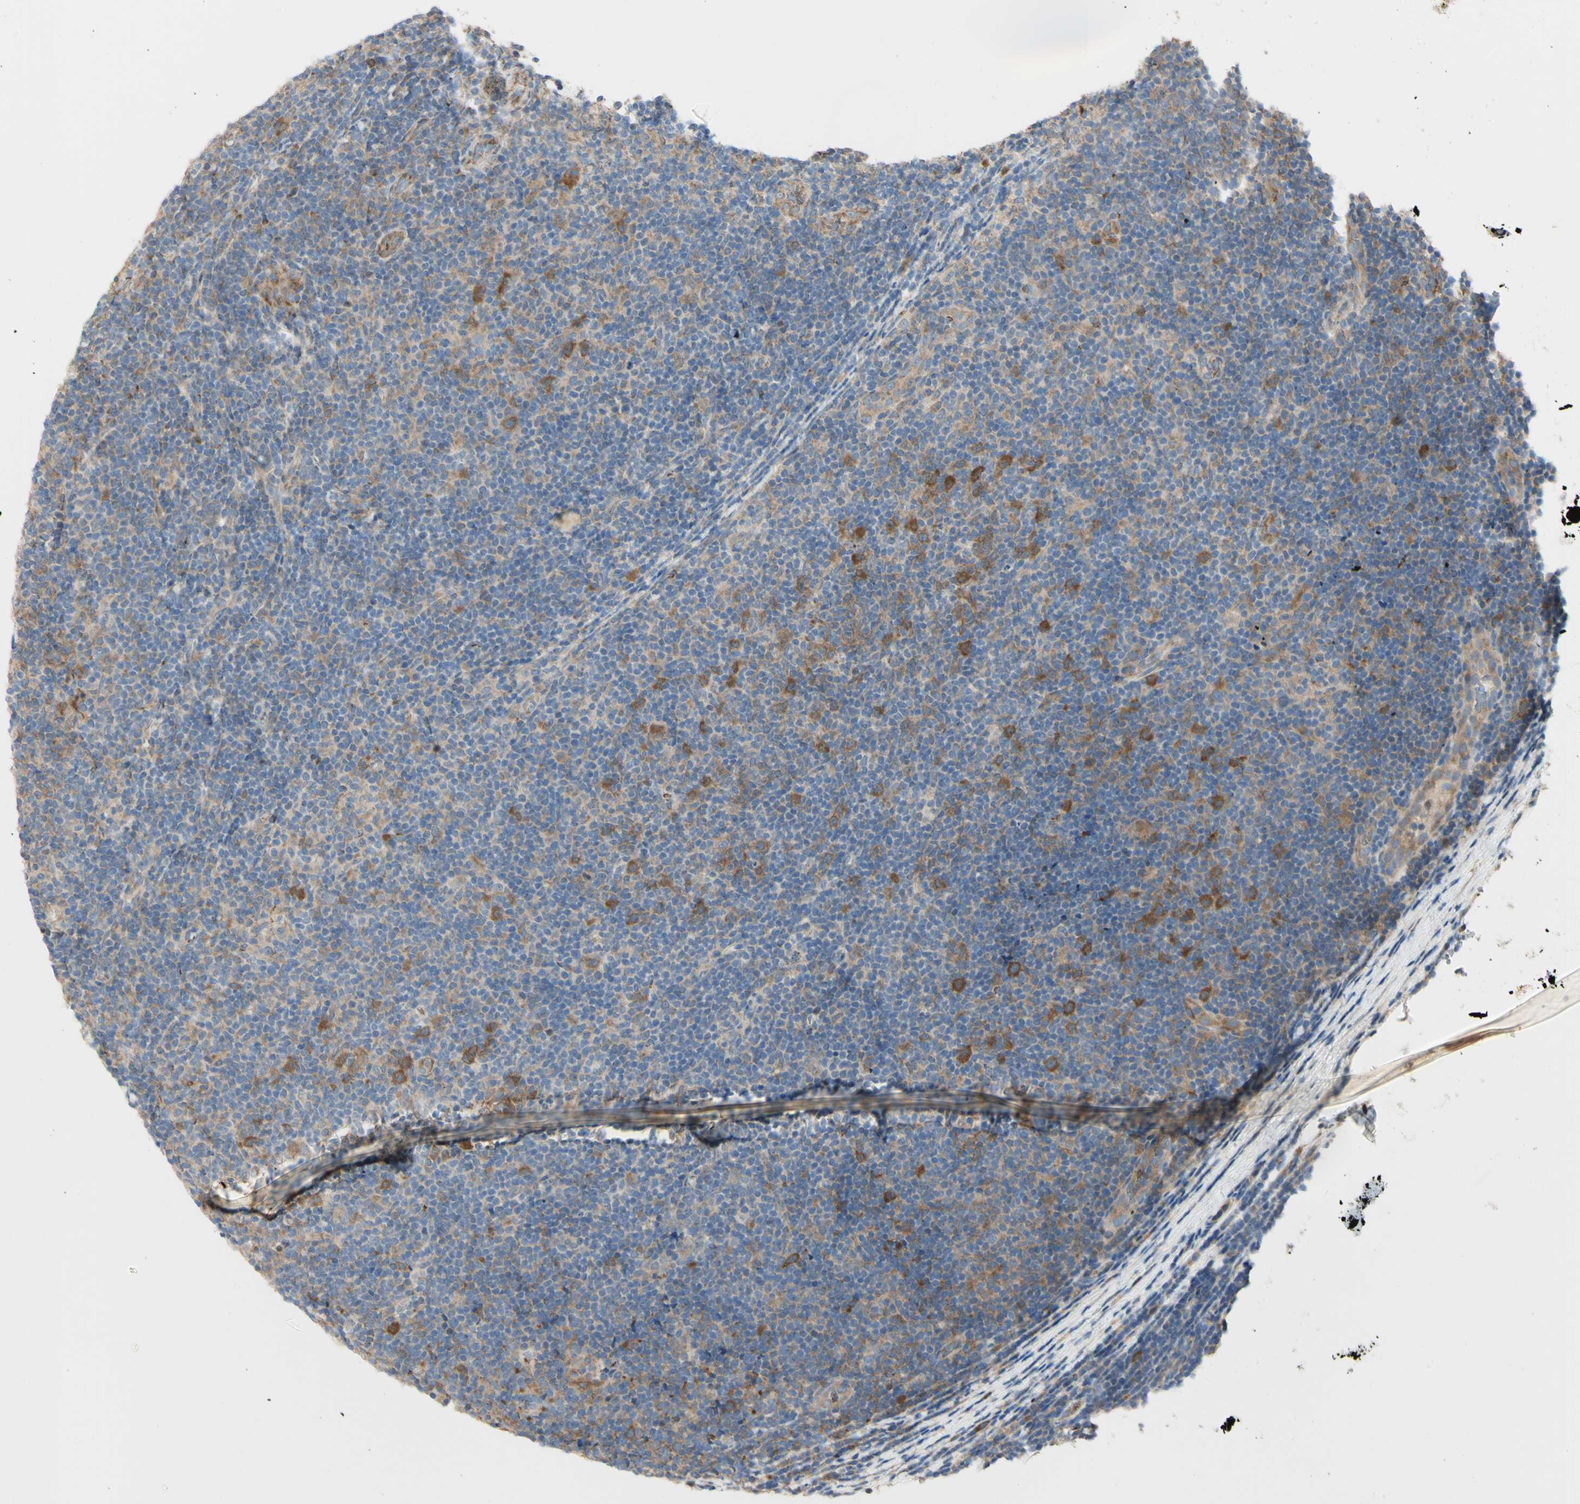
{"staining": {"intensity": "moderate", "quantity": "25%-75%", "location": "cytoplasmic/membranous"}, "tissue": "lymphoma", "cell_type": "Tumor cells", "image_type": "cancer", "snomed": [{"axis": "morphology", "description": "Malignant lymphoma, non-Hodgkin's type, Low grade"}, {"axis": "topography", "description": "Lymph node"}], "caption": "Immunohistochemistry histopathology image of human lymphoma stained for a protein (brown), which demonstrates medium levels of moderate cytoplasmic/membranous expression in about 25%-75% of tumor cells.", "gene": "EIF5A", "patient": {"sex": "male", "age": 83}}